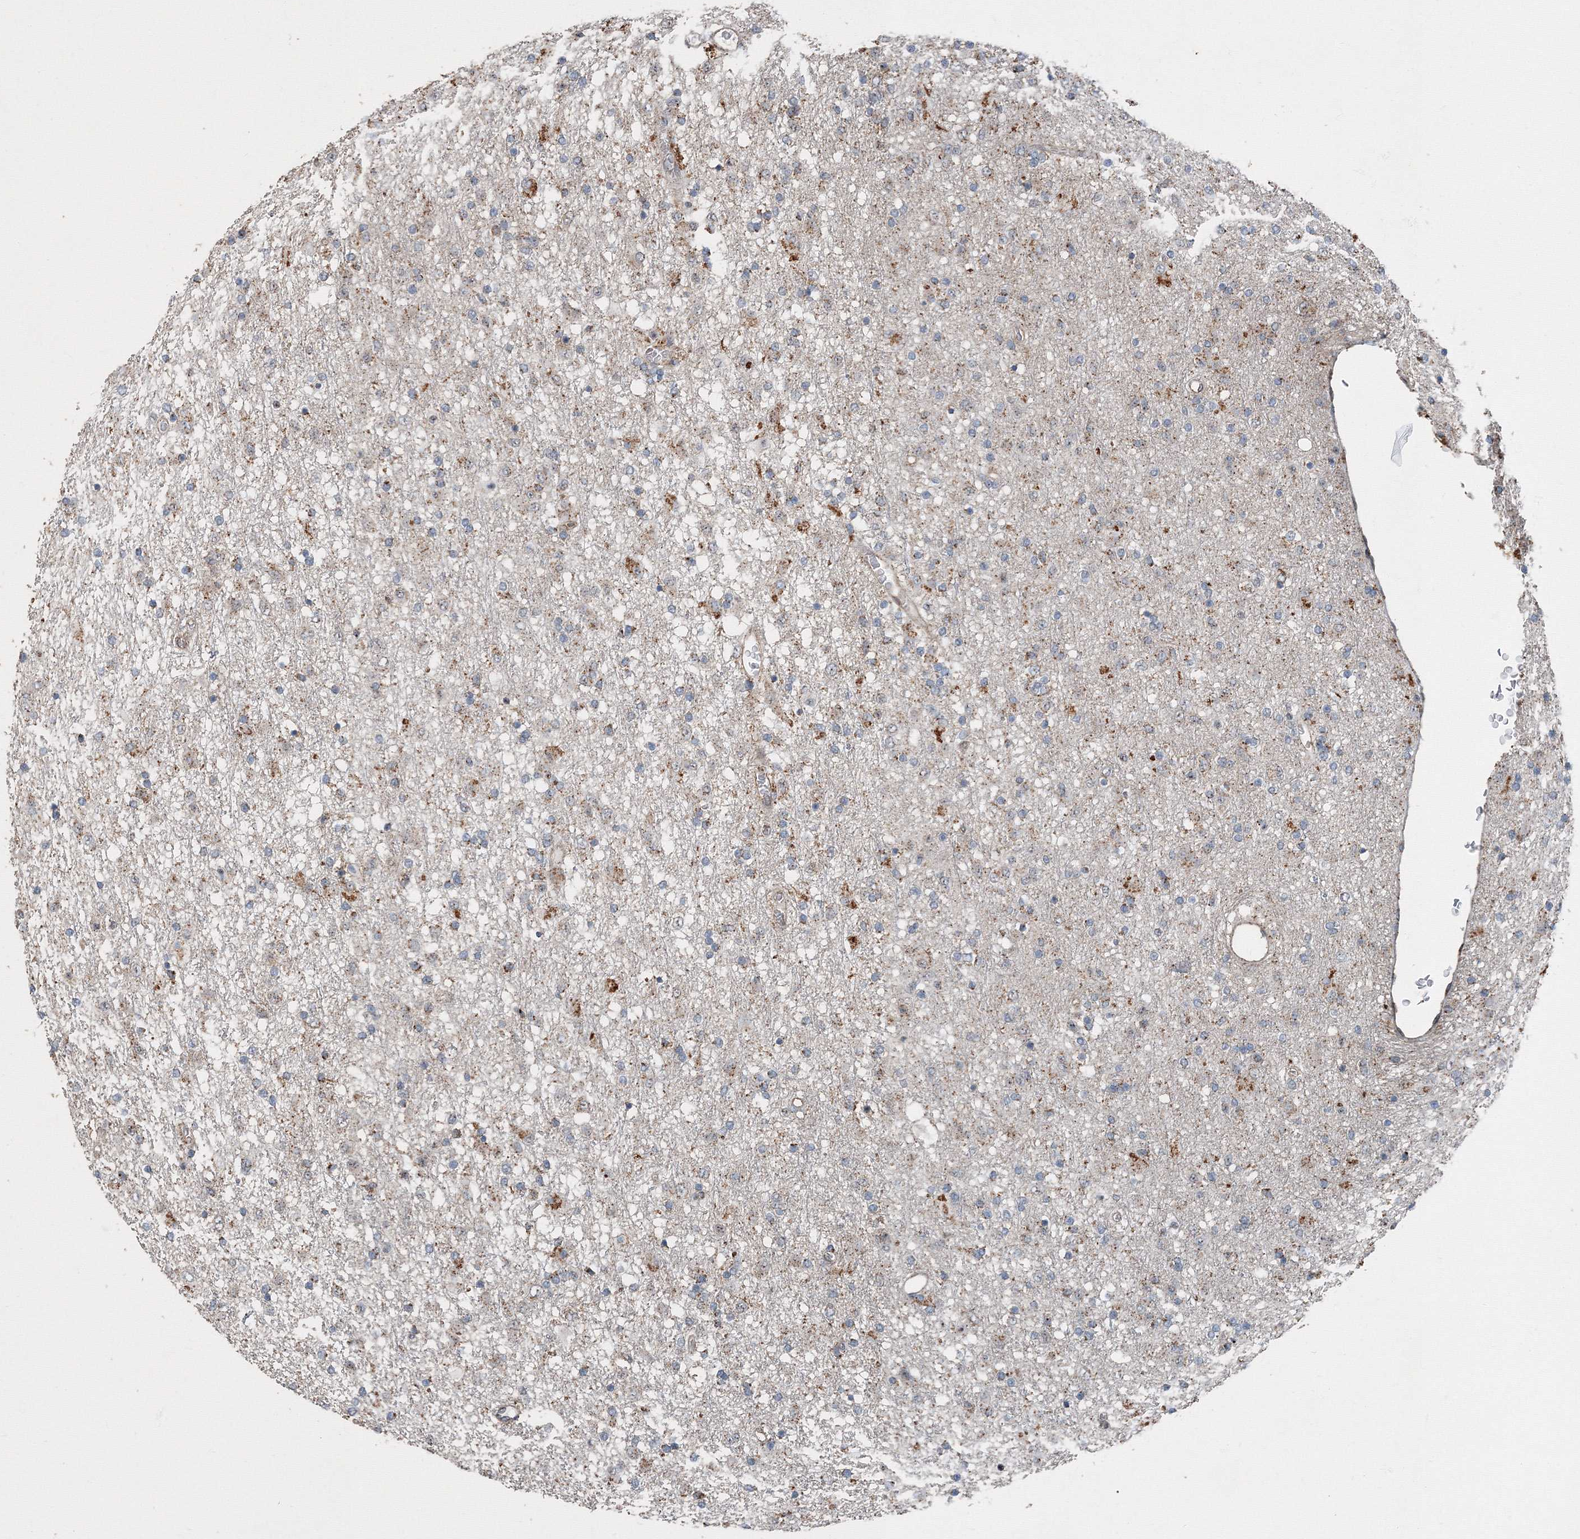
{"staining": {"intensity": "moderate", "quantity": "25%-75%", "location": "cytoplasmic/membranous"}, "tissue": "glioma", "cell_type": "Tumor cells", "image_type": "cancer", "snomed": [{"axis": "morphology", "description": "Glioma, malignant, Low grade"}, {"axis": "topography", "description": "Brain"}], "caption": "Tumor cells display medium levels of moderate cytoplasmic/membranous expression in about 25%-75% of cells in human malignant glioma (low-grade).", "gene": "AASDH", "patient": {"sex": "male", "age": 65}}